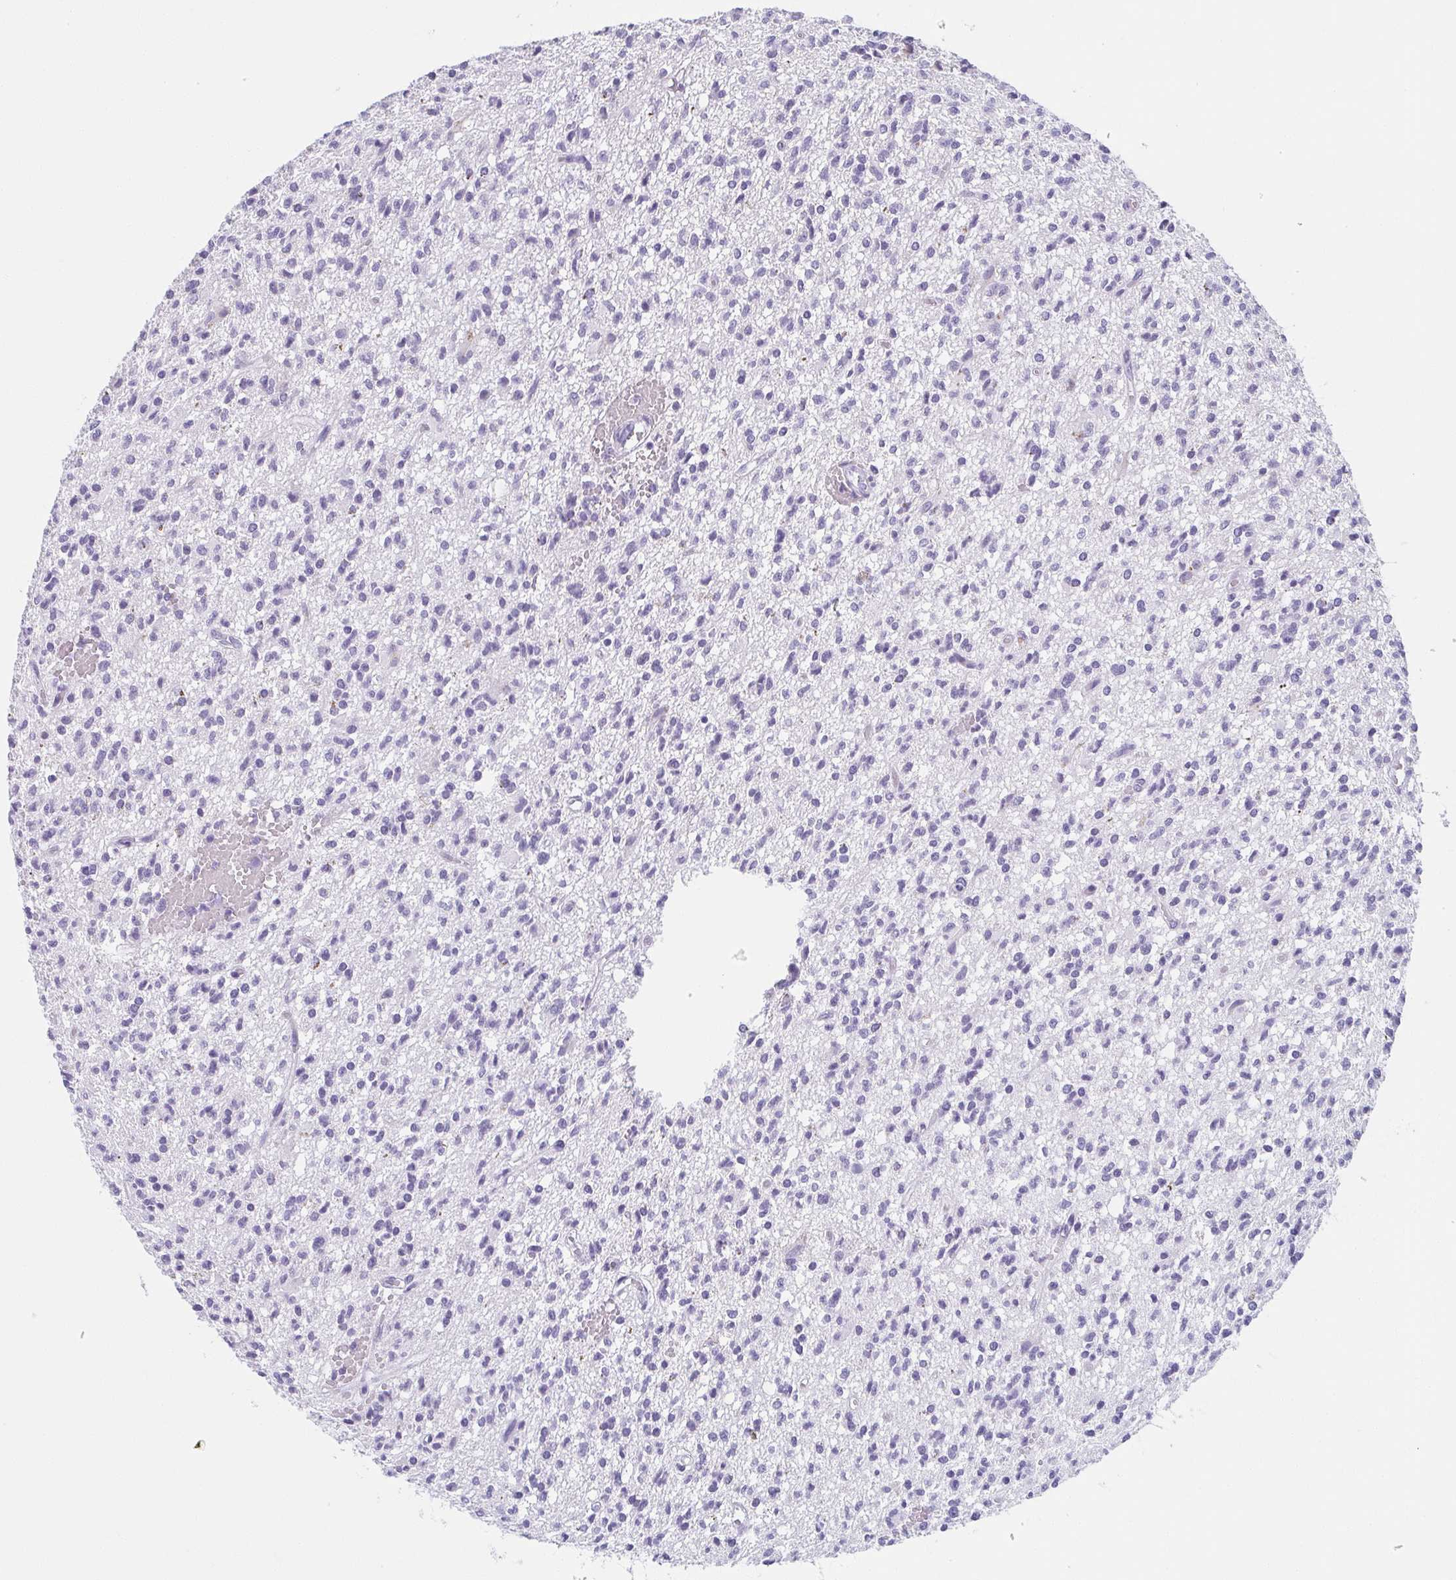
{"staining": {"intensity": "negative", "quantity": "none", "location": "none"}, "tissue": "glioma", "cell_type": "Tumor cells", "image_type": "cancer", "snomed": [{"axis": "morphology", "description": "Glioma, malignant, Low grade"}, {"axis": "topography", "description": "Brain"}], "caption": "A photomicrograph of human malignant glioma (low-grade) is negative for staining in tumor cells.", "gene": "MOBP", "patient": {"sex": "male", "age": 64}}